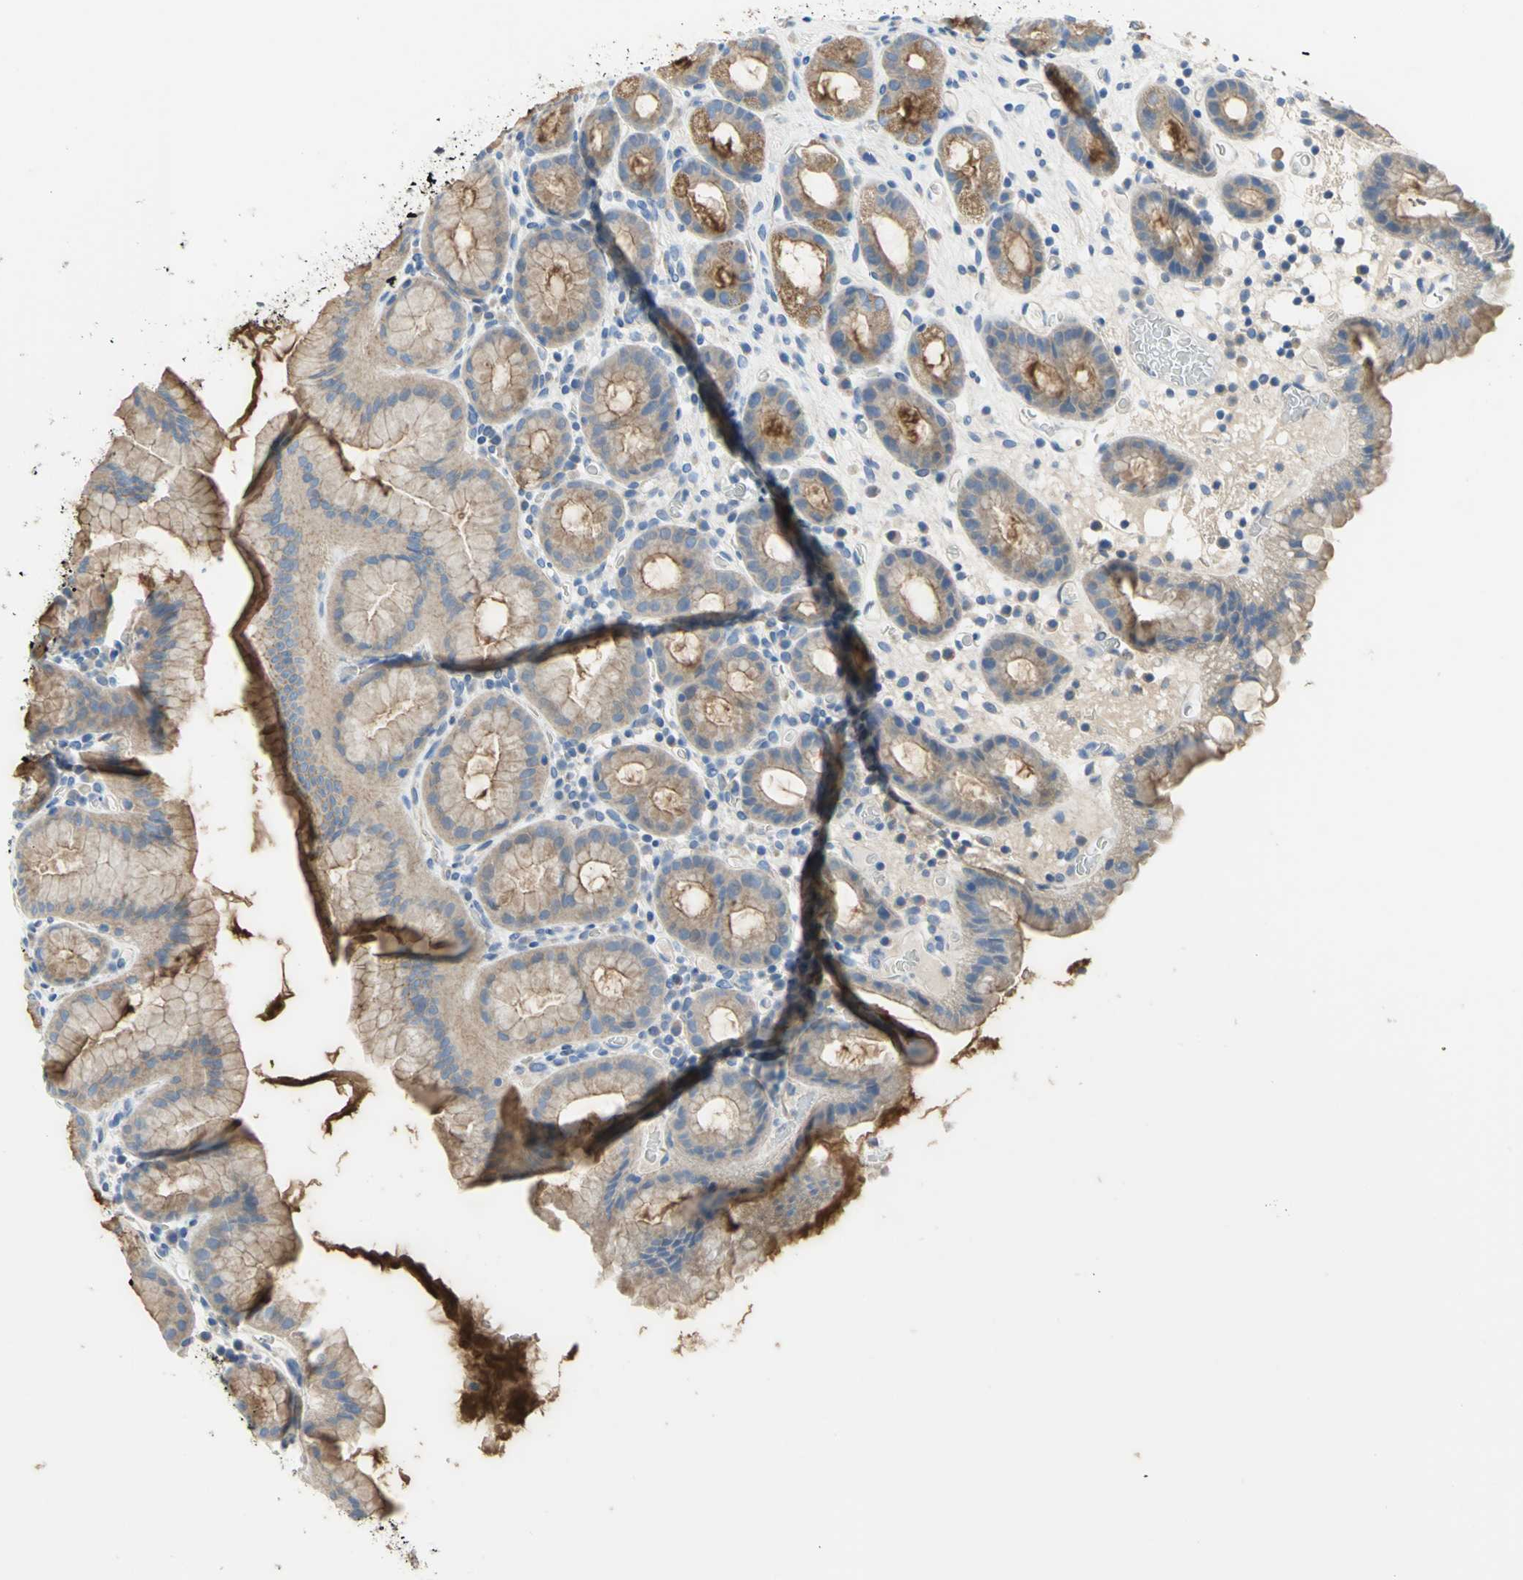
{"staining": {"intensity": "moderate", "quantity": ">75%", "location": "cytoplasmic/membranous"}, "tissue": "stomach", "cell_type": "Glandular cells", "image_type": "normal", "snomed": [{"axis": "morphology", "description": "Normal tissue, NOS"}, {"axis": "topography", "description": "Stomach, upper"}], "caption": "Brown immunohistochemical staining in normal stomach reveals moderate cytoplasmic/membranous expression in approximately >75% of glandular cells. (DAB (3,3'-diaminobenzidine) = brown stain, brightfield microscopy at high magnification).", "gene": "HTR1F", "patient": {"sex": "male", "age": 68}}